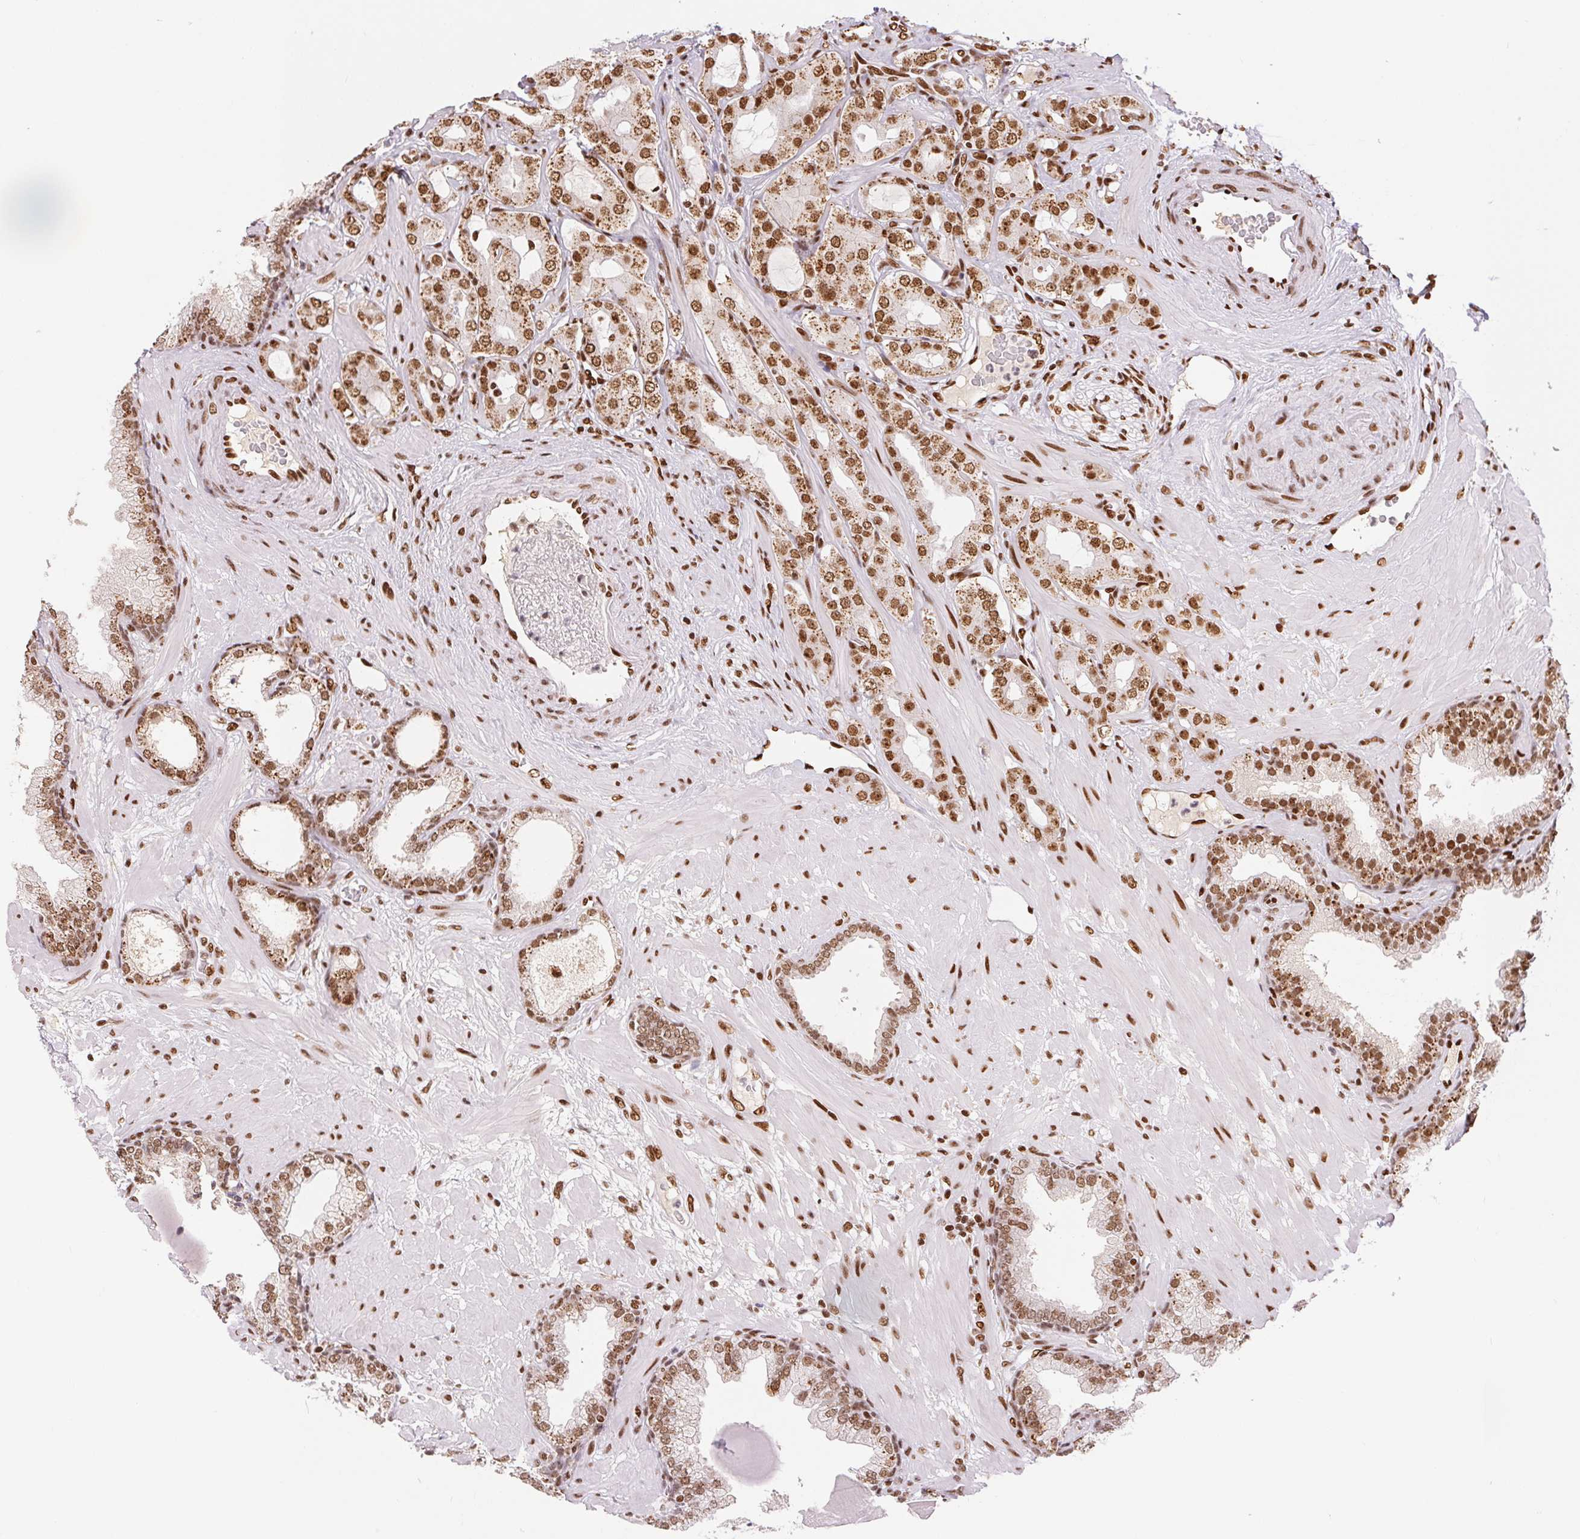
{"staining": {"intensity": "moderate", "quantity": ">75%", "location": "cytoplasmic/membranous,nuclear"}, "tissue": "prostate cancer", "cell_type": "Tumor cells", "image_type": "cancer", "snomed": [{"axis": "morphology", "description": "Adenocarcinoma, Low grade"}, {"axis": "topography", "description": "Prostate"}], "caption": "Tumor cells show medium levels of moderate cytoplasmic/membranous and nuclear positivity in approximately >75% of cells in prostate low-grade adenocarcinoma.", "gene": "ZNF80", "patient": {"sex": "male", "age": 57}}